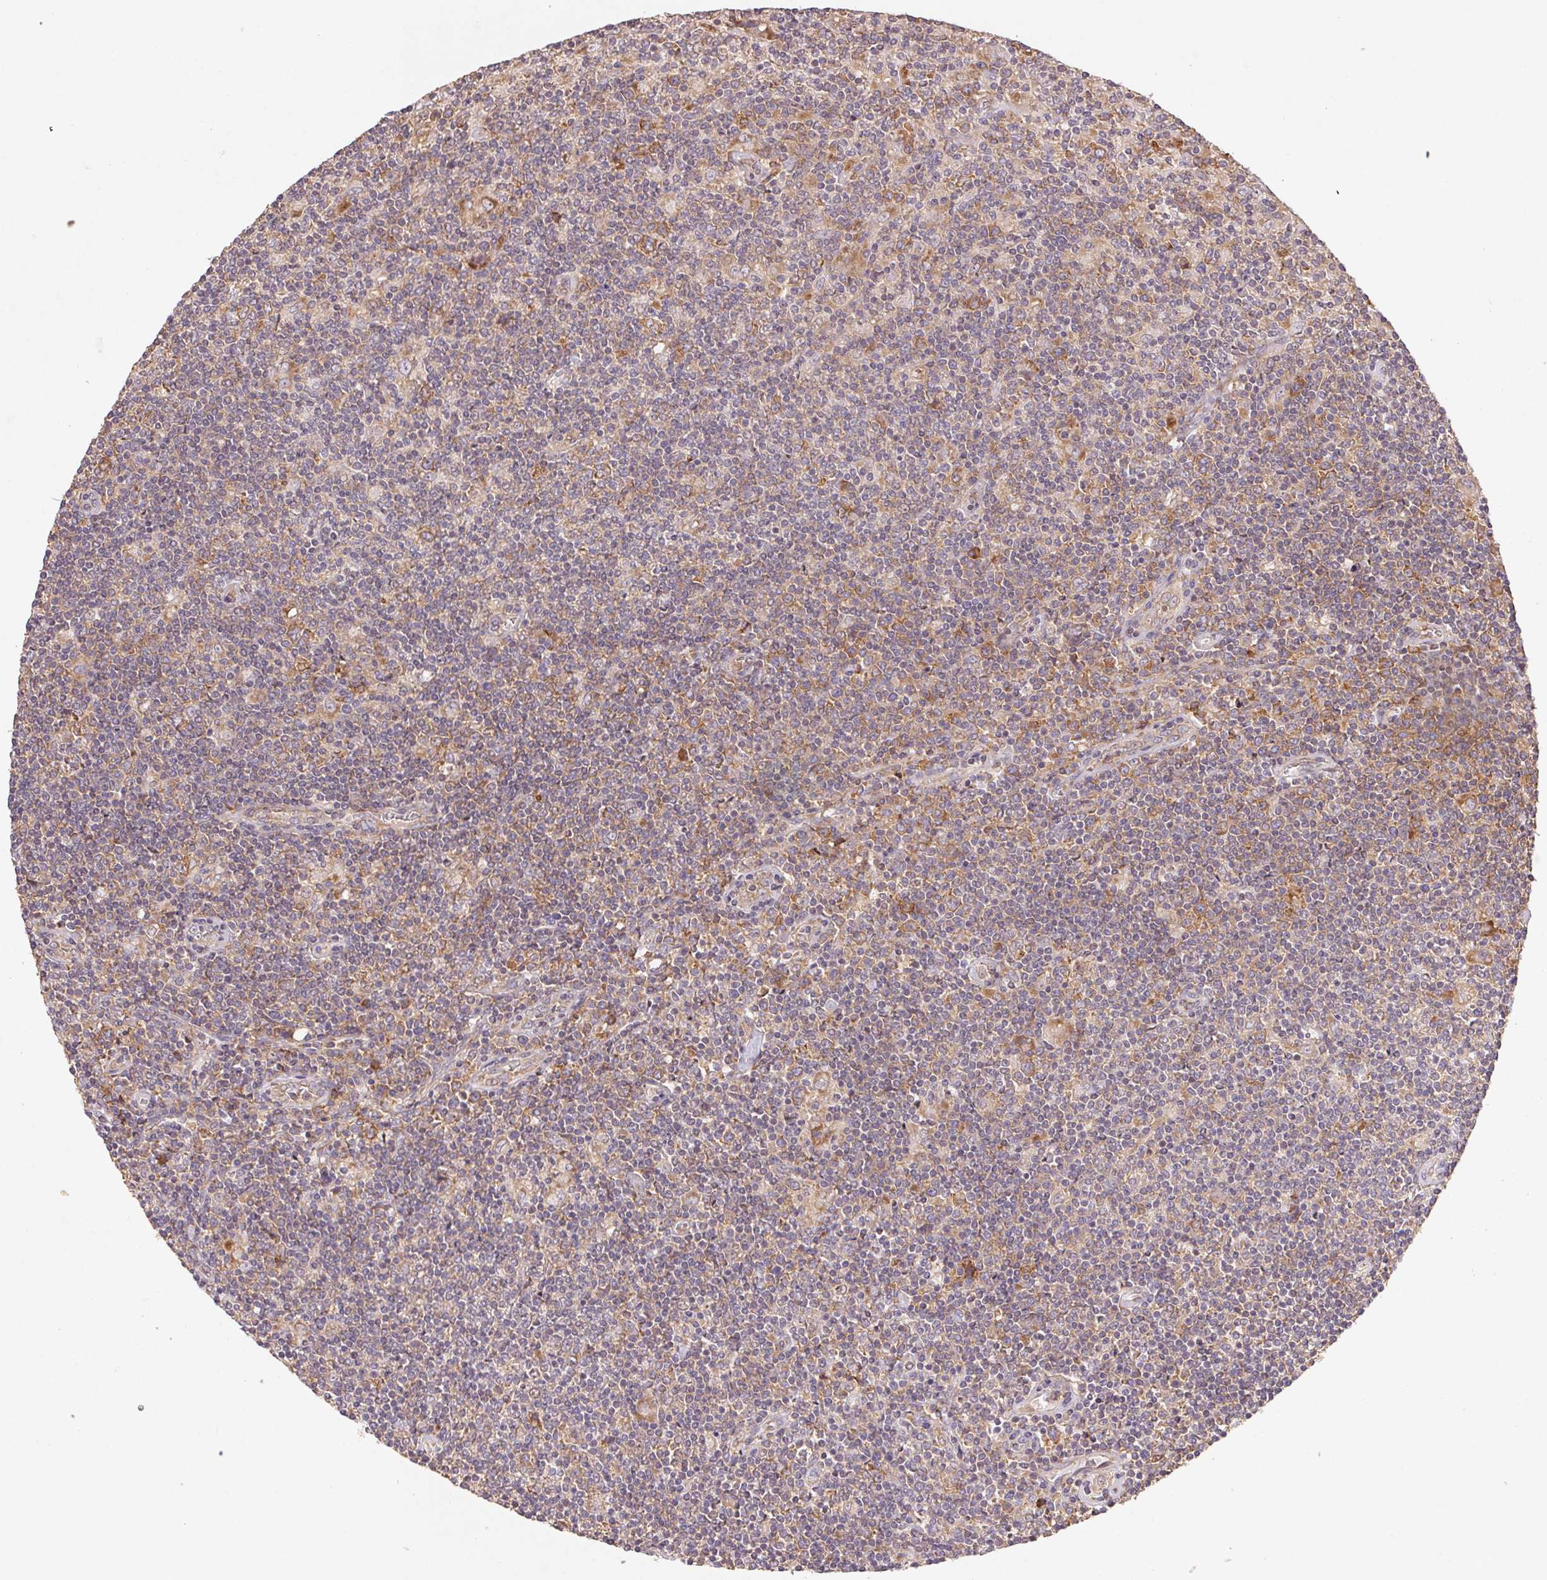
{"staining": {"intensity": "weak", "quantity": "<25%", "location": "cytoplasmic/membranous"}, "tissue": "lymphoma", "cell_type": "Tumor cells", "image_type": "cancer", "snomed": [{"axis": "morphology", "description": "Hodgkin's disease, NOS"}, {"axis": "topography", "description": "Lymph node"}], "caption": "High power microscopy micrograph of an immunohistochemistry (IHC) micrograph of lymphoma, revealing no significant staining in tumor cells.", "gene": "RPL27A", "patient": {"sex": "male", "age": 40}}